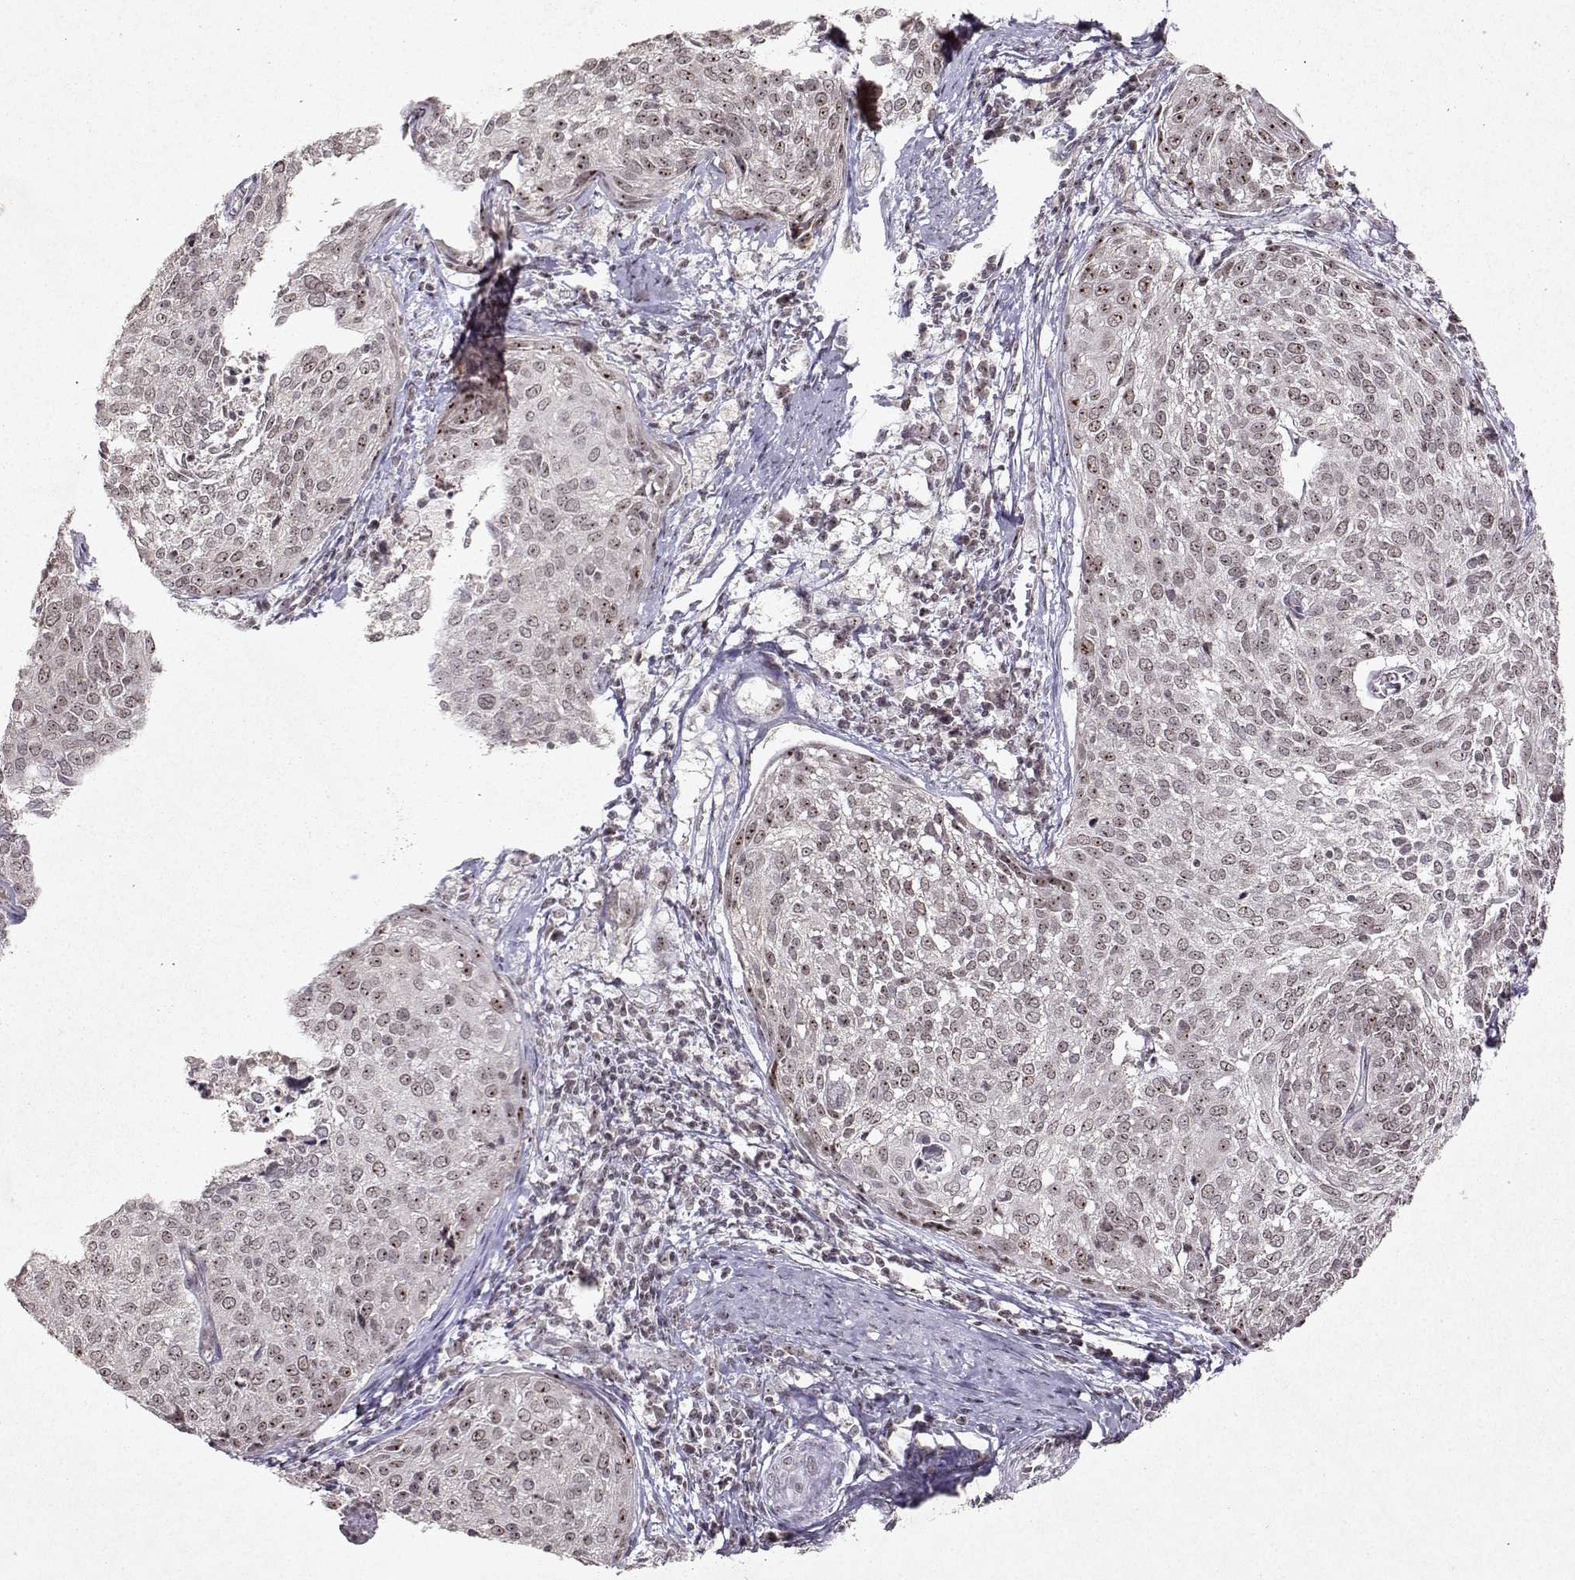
{"staining": {"intensity": "moderate", "quantity": "<25%", "location": "nuclear"}, "tissue": "cervical cancer", "cell_type": "Tumor cells", "image_type": "cancer", "snomed": [{"axis": "morphology", "description": "Squamous cell carcinoma, NOS"}, {"axis": "topography", "description": "Cervix"}], "caption": "DAB (3,3'-diaminobenzidine) immunohistochemical staining of human cervical cancer (squamous cell carcinoma) exhibits moderate nuclear protein expression in approximately <25% of tumor cells.", "gene": "DDX56", "patient": {"sex": "female", "age": 39}}